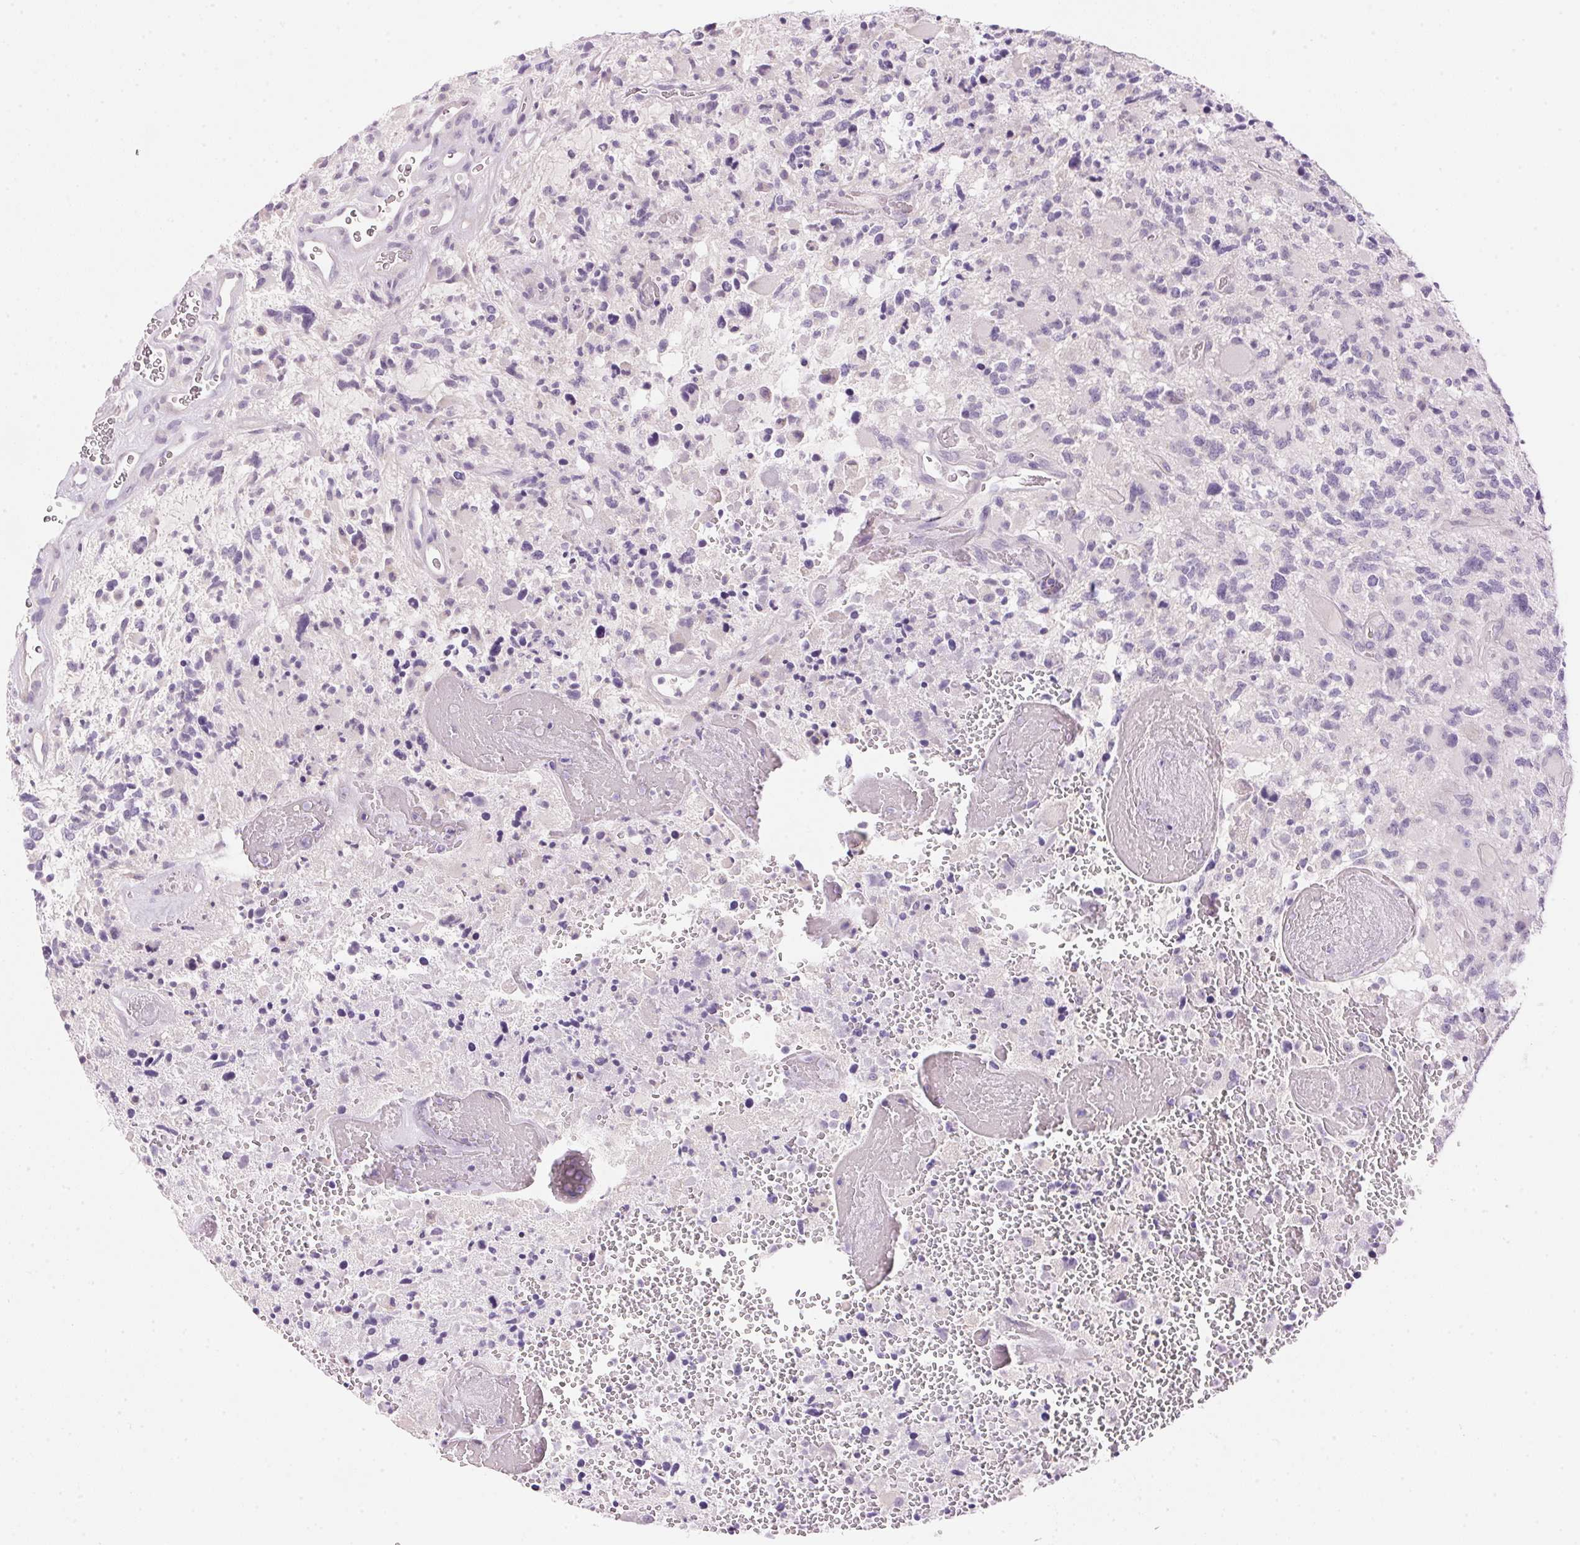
{"staining": {"intensity": "negative", "quantity": "none", "location": "none"}, "tissue": "glioma", "cell_type": "Tumor cells", "image_type": "cancer", "snomed": [{"axis": "morphology", "description": "Glioma, malignant, High grade"}, {"axis": "topography", "description": "Brain"}], "caption": "DAB (3,3'-diaminobenzidine) immunohistochemical staining of malignant high-grade glioma shows no significant staining in tumor cells.", "gene": "HSD17B2", "patient": {"sex": "female", "age": 71}}